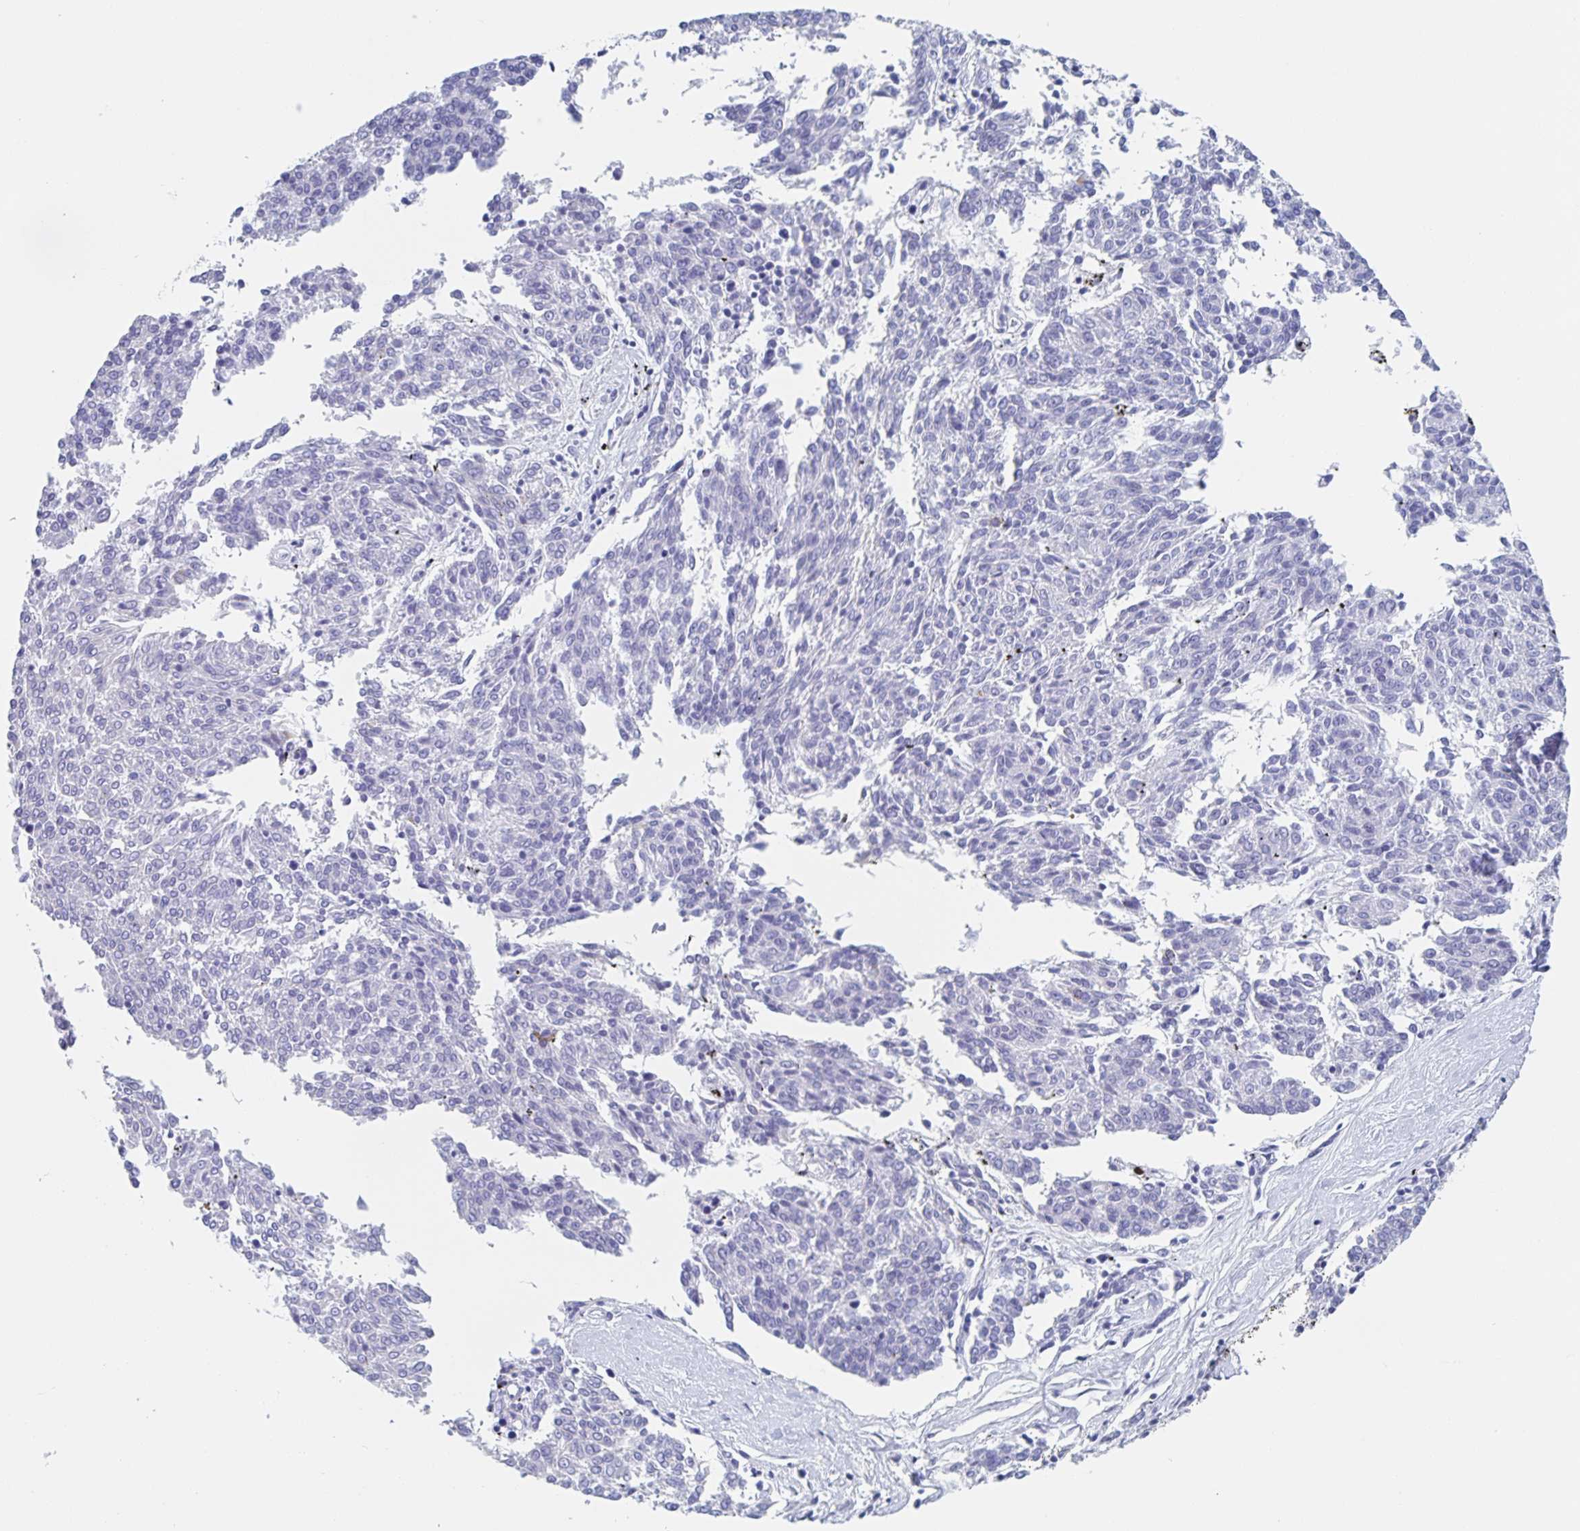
{"staining": {"intensity": "negative", "quantity": "none", "location": "none"}, "tissue": "melanoma", "cell_type": "Tumor cells", "image_type": "cancer", "snomed": [{"axis": "morphology", "description": "Malignant melanoma, NOS"}, {"axis": "topography", "description": "Skin"}], "caption": "Tumor cells are negative for brown protein staining in malignant melanoma.", "gene": "DMBT1", "patient": {"sex": "female", "age": 72}}